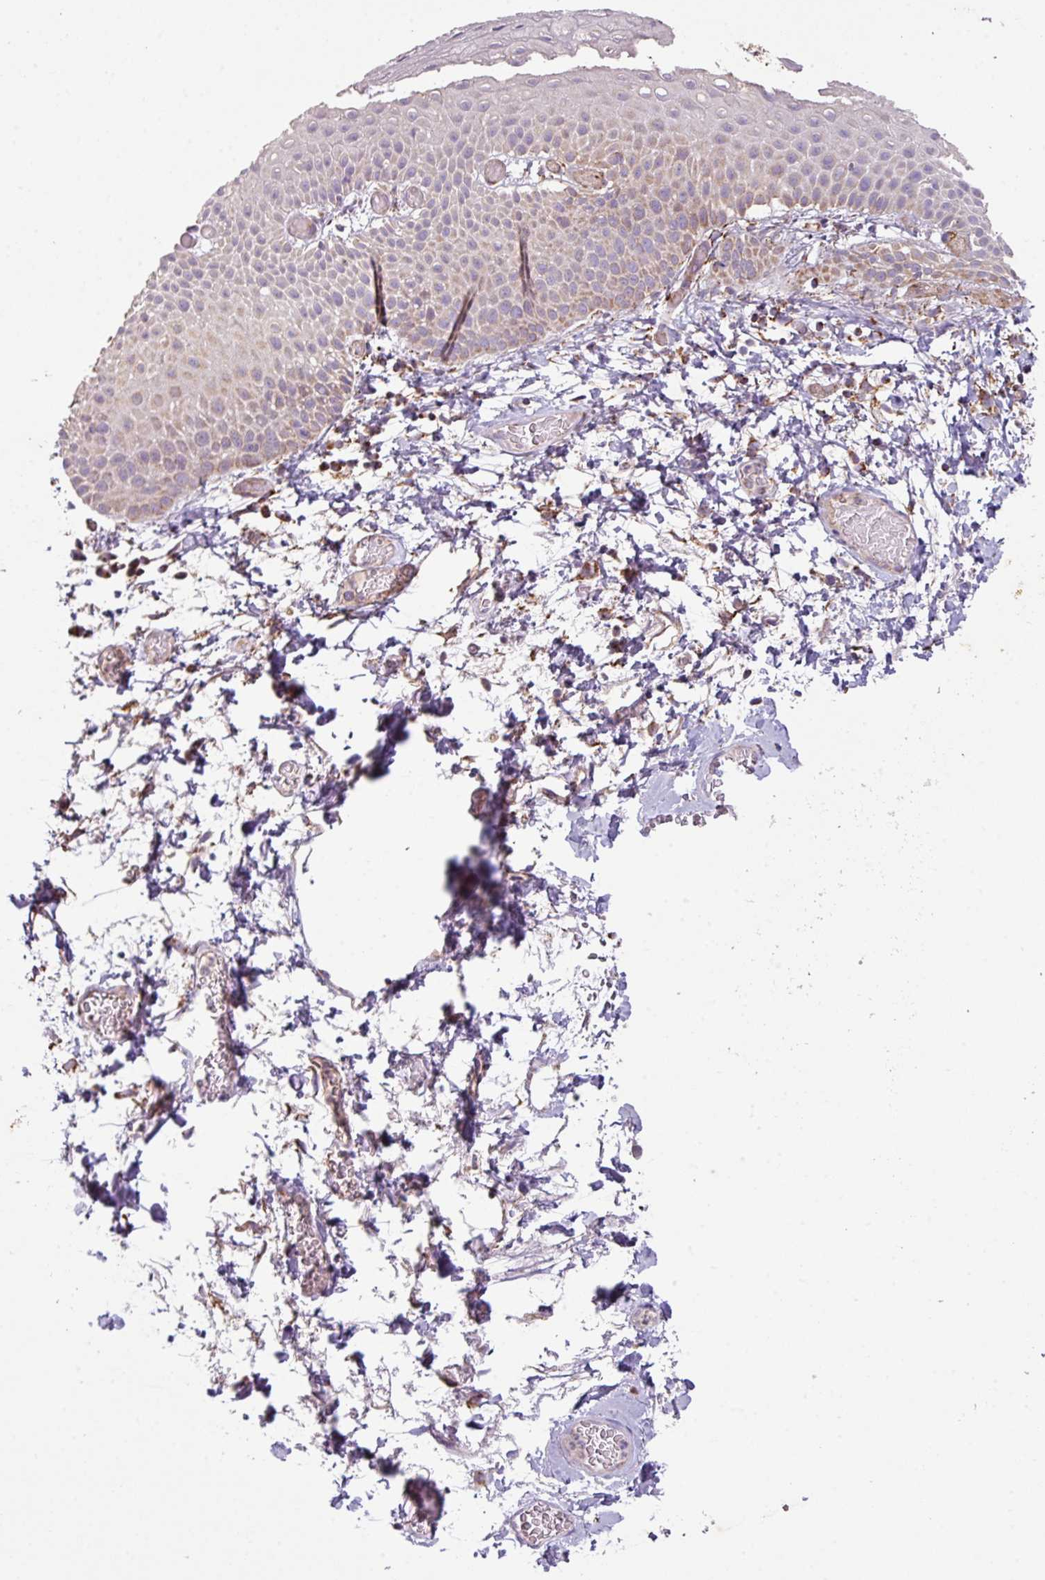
{"staining": {"intensity": "weak", "quantity": "25%-75%", "location": "cytoplasmic/membranous"}, "tissue": "skin", "cell_type": "Epidermal cells", "image_type": "normal", "snomed": [{"axis": "morphology", "description": "Normal tissue, NOS"}, {"axis": "morphology", "description": "Hemorrhoids"}, {"axis": "morphology", "description": "Inflammation, NOS"}, {"axis": "topography", "description": "Anal"}], "caption": "Brown immunohistochemical staining in unremarkable human skin demonstrates weak cytoplasmic/membranous positivity in approximately 25%-75% of epidermal cells.", "gene": "ENSG00000260170", "patient": {"sex": "male", "age": 60}}